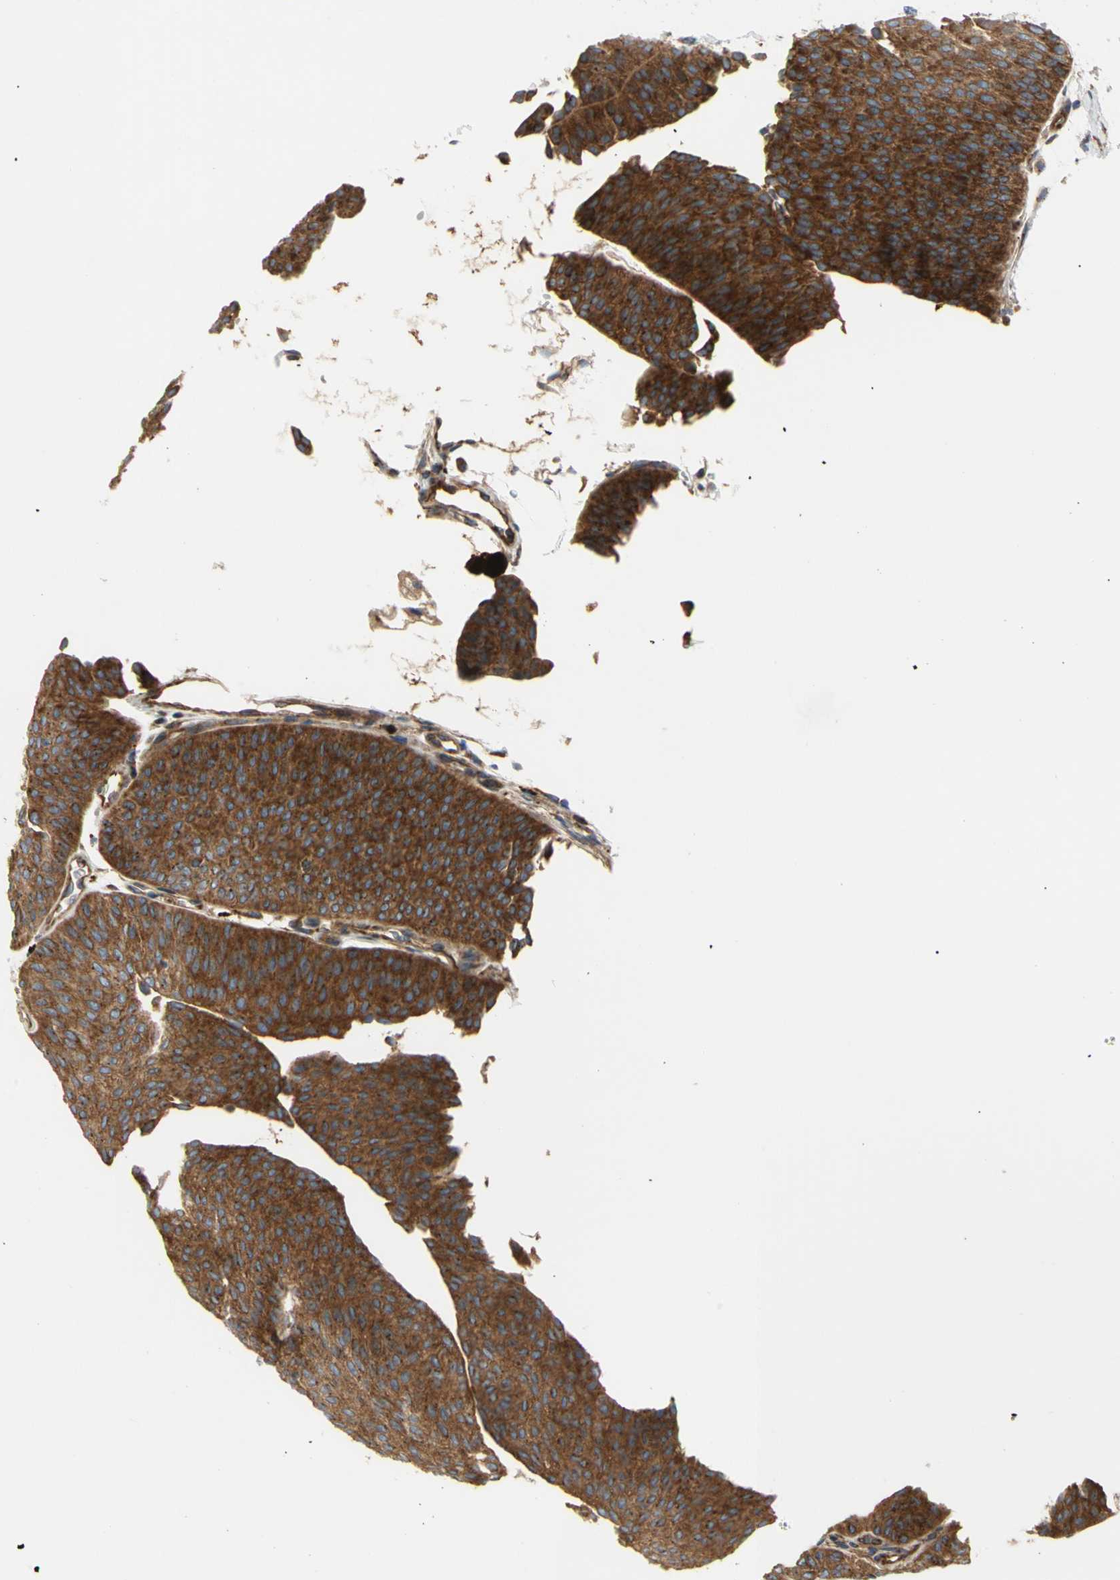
{"staining": {"intensity": "strong", "quantity": ">75%", "location": "cytoplasmic/membranous"}, "tissue": "urothelial cancer", "cell_type": "Tumor cells", "image_type": "cancer", "snomed": [{"axis": "morphology", "description": "Urothelial carcinoma, Low grade"}, {"axis": "topography", "description": "Urinary bladder"}], "caption": "High-power microscopy captured an IHC image of urothelial cancer, revealing strong cytoplasmic/membranous staining in about >75% of tumor cells.", "gene": "TUBG2", "patient": {"sex": "female", "age": 60}}